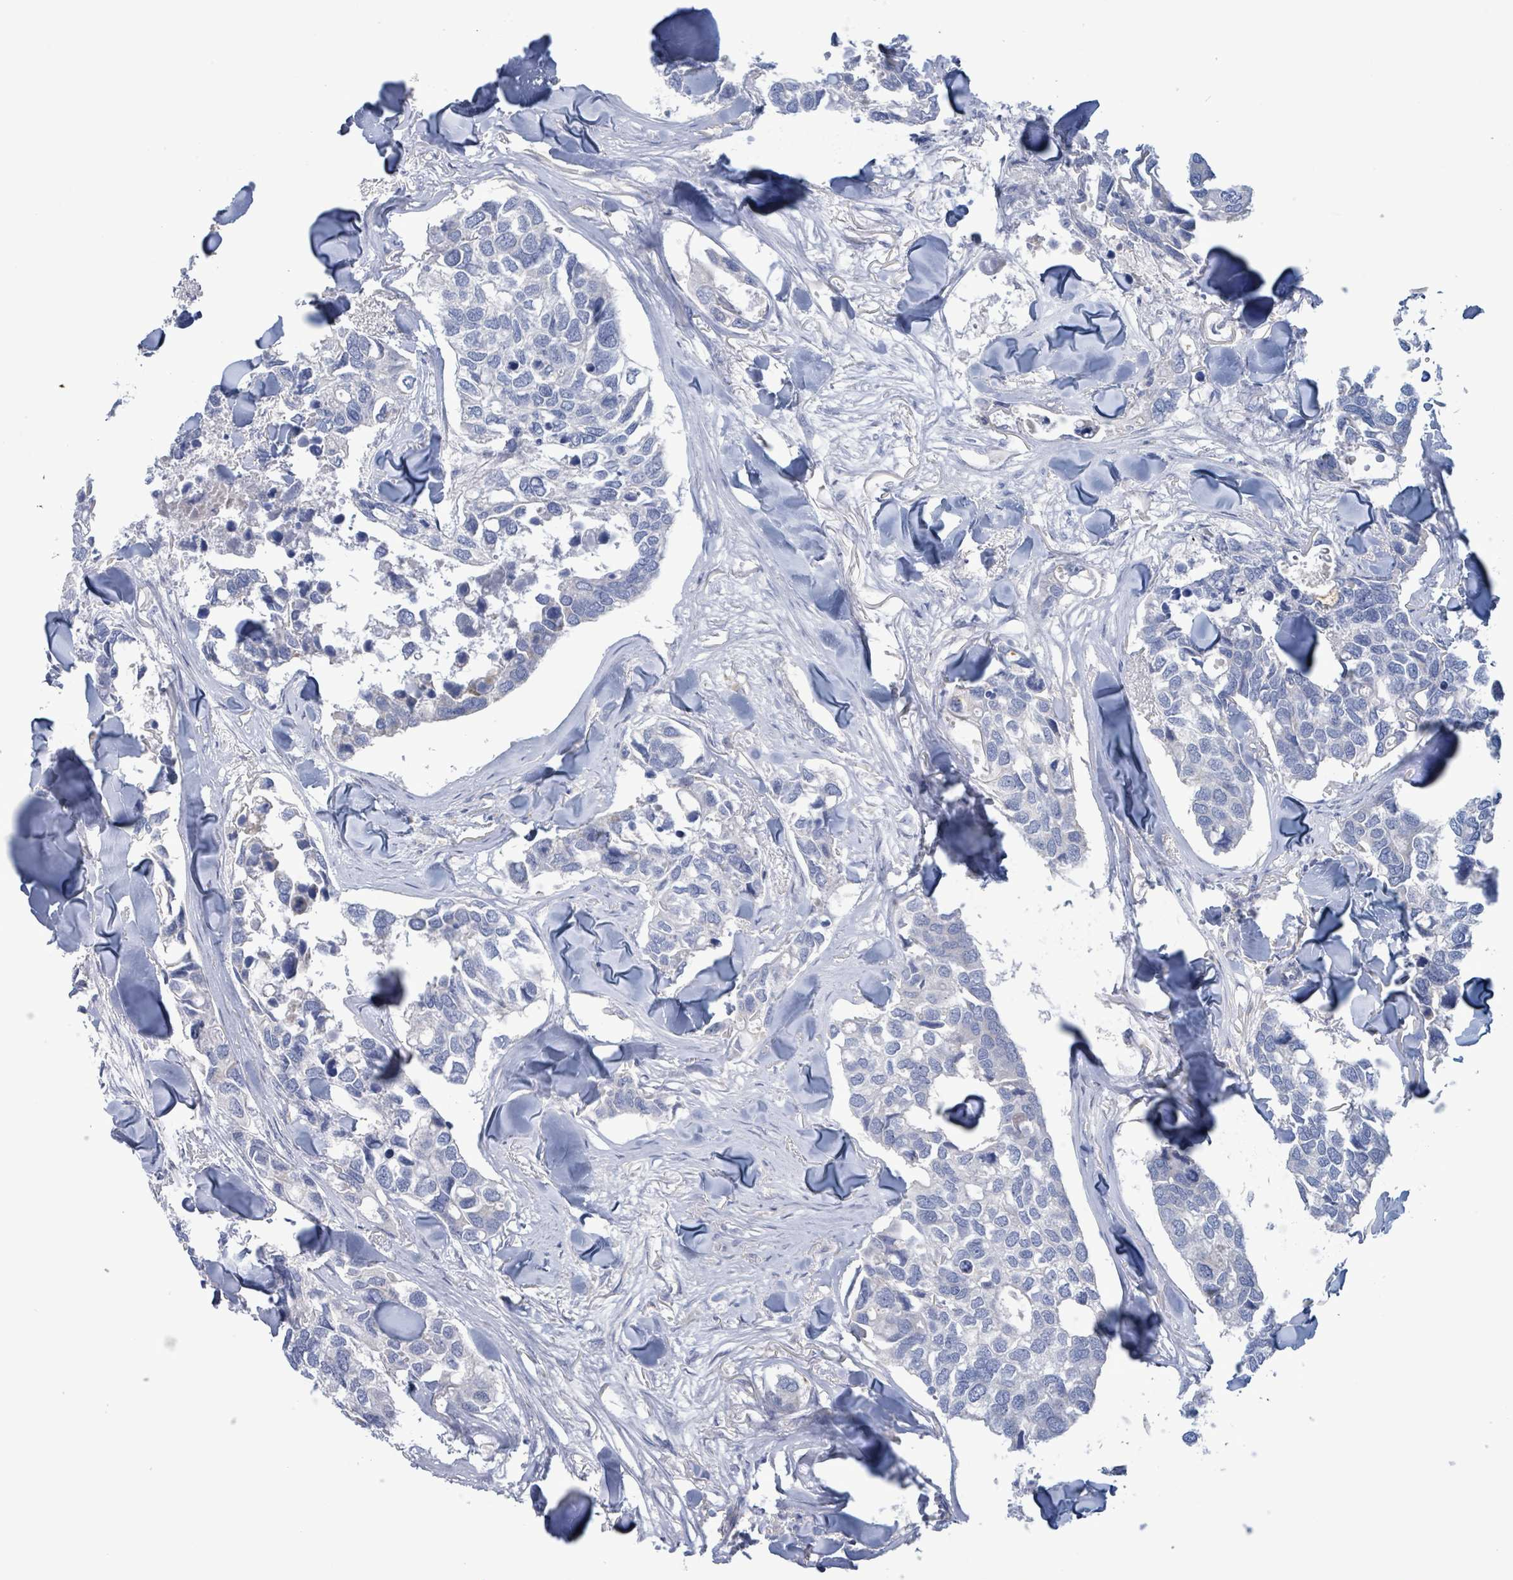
{"staining": {"intensity": "negative", "quantity": "none", "location": "none"}, "tissue": "breast cancer", "cell_type": "Tumor cells", "image_type": "cancer", "snomed": [{"axis": "morphology", "description": "Duct carcinoma"}, {"axis": "topography", "description": "Breast"}], "caption": "Histopathology image shows no significant protein expression in tumor cells of infiltrating ductal carcinoma (breast).", "gene": "AKR1C4", "patient": {"sex": "female", "age": 83}}